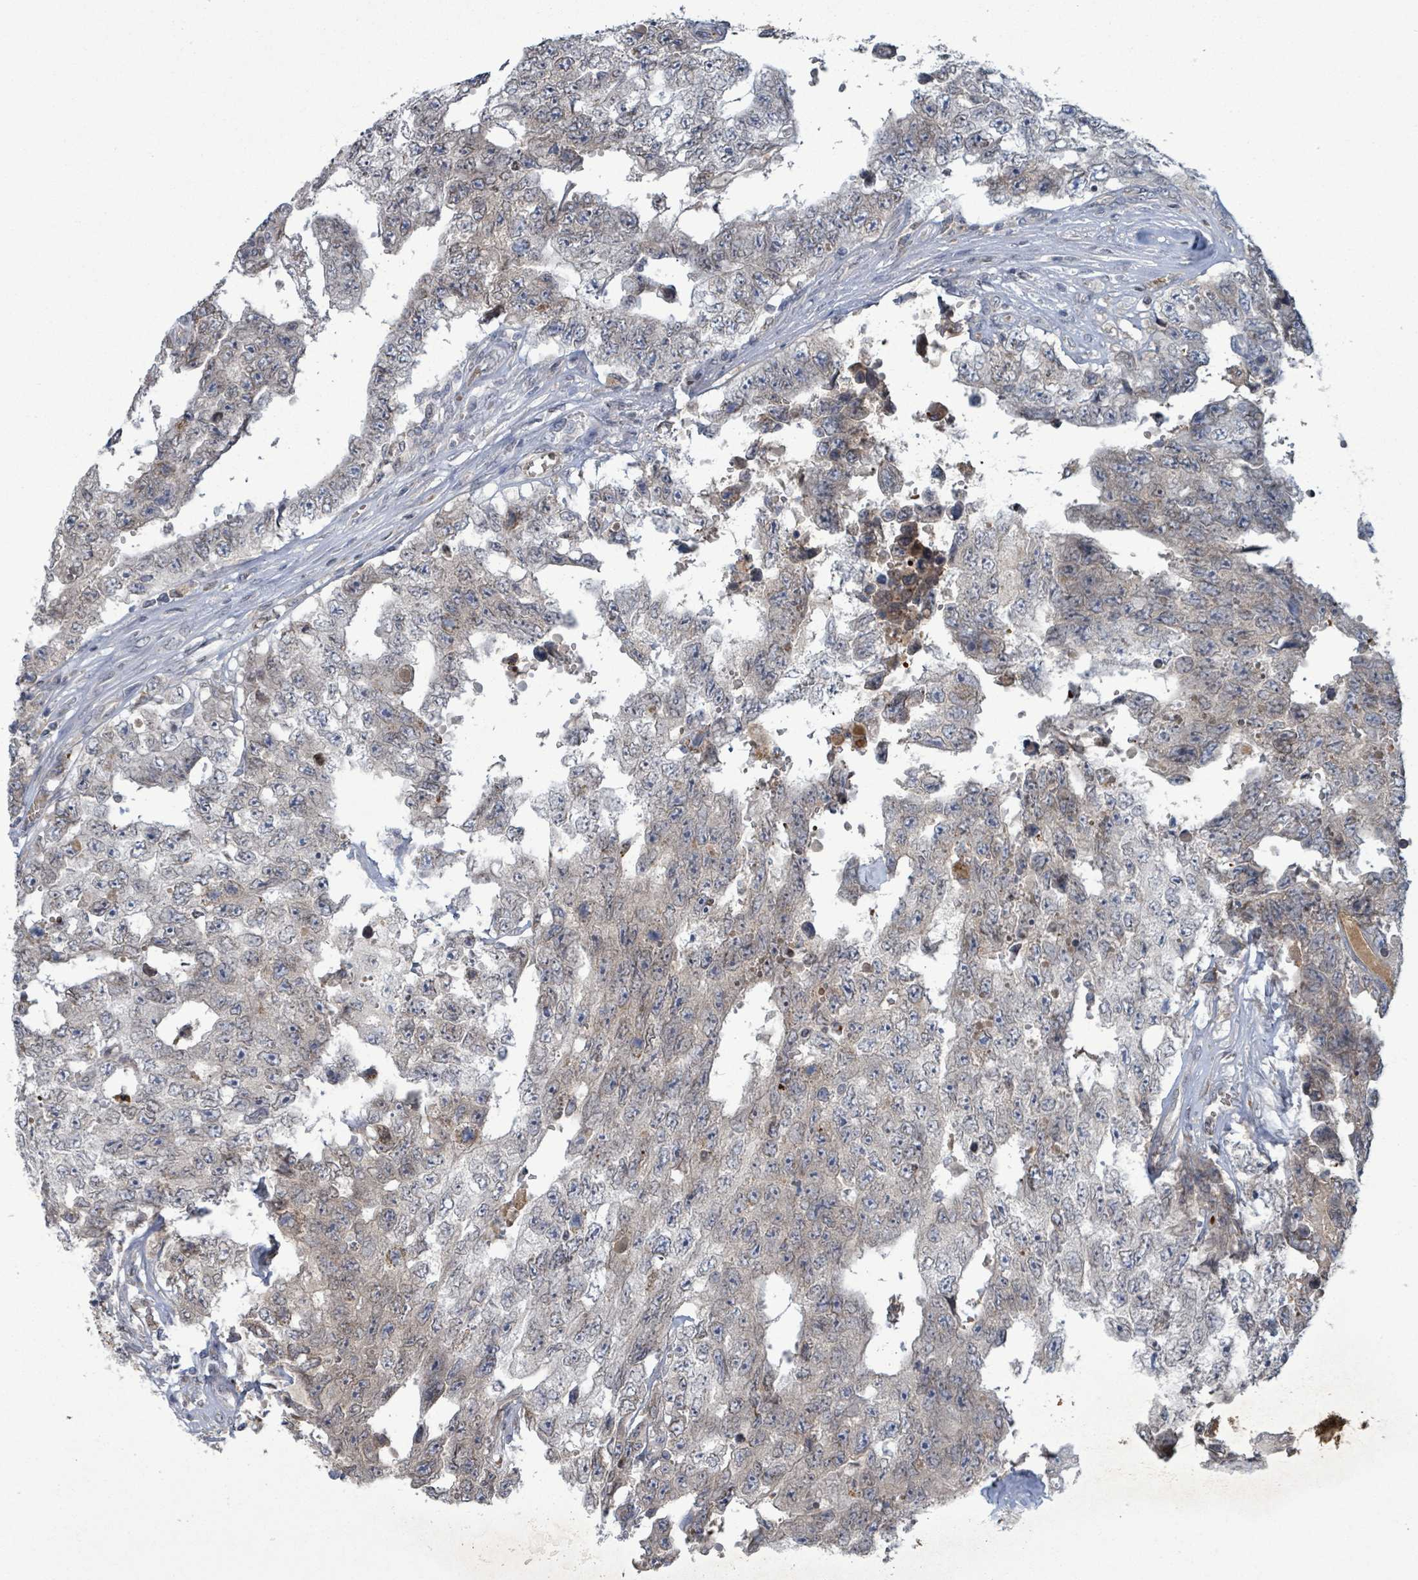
{"staining": {"intensity": "negative", "quantity": "none", "location": "none"}, "tissue": "testis cancer", "cell_type": "Tumor cells", "image_type": "cancer", "snomed": [{"axis": "morphology", "description": "Normal tissue, NOS"}, {"axis": "morphology", "description": "Carcinoma, Embryonal, NOS"}, {"axis": "topography", "description": "Testis"}, {"axis": "topography", "description": "Epididymis"}], "caption": "Immunohistochemical staining of testis cancer shows no significant staining in tumor cells.", "gene": "GRM8", "patient": {"sex": "male", "age": 25}}